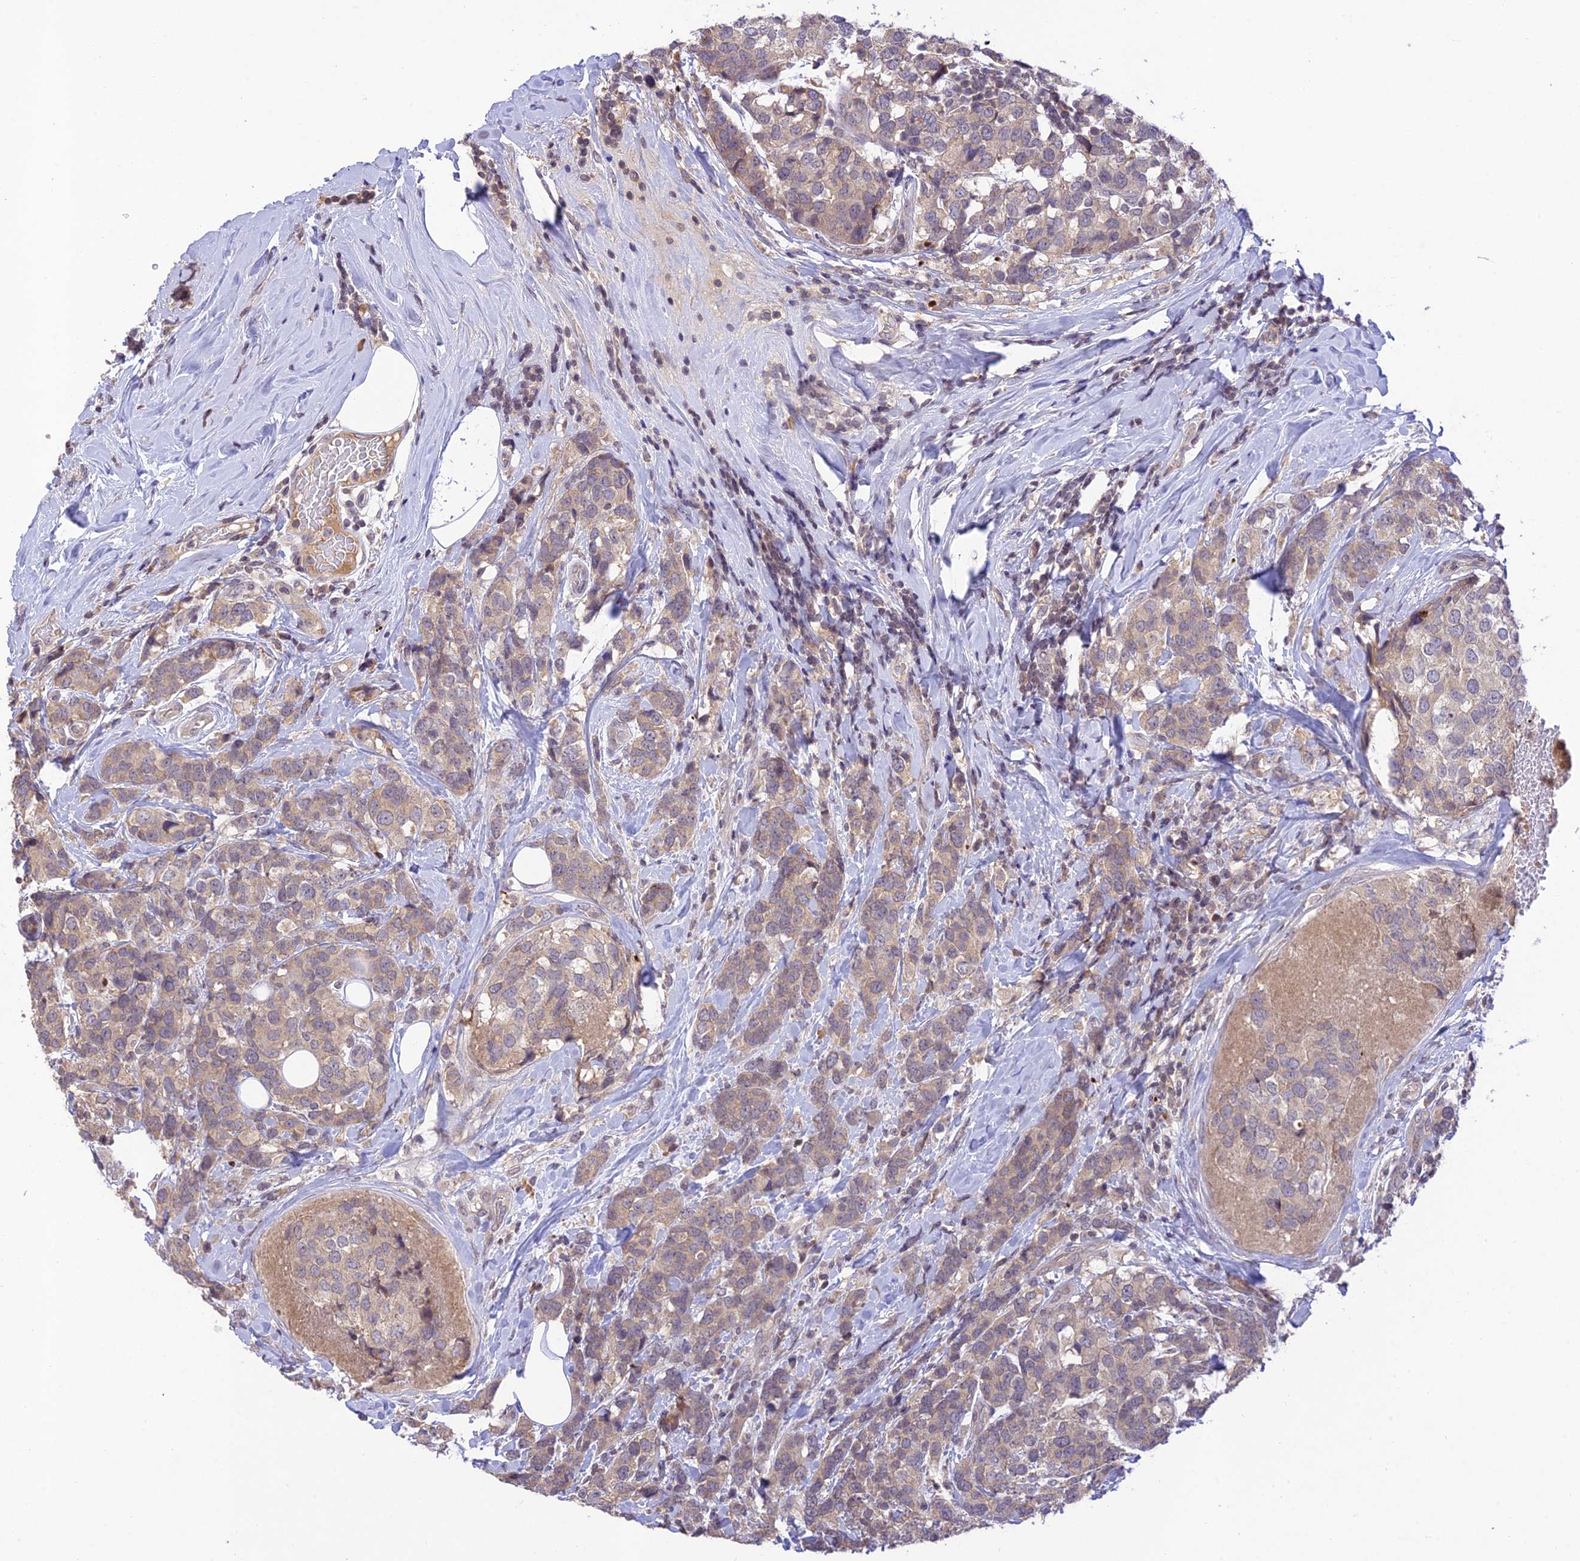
{"staining": {"intensity": "weak", "quantity": "25%-75%", "location": "cytoplasmic/membranous"}, "tissue": "breast cancer", "cell_type": "Tumor cells", "image_type": "cancer", "snomed": [{"axis": "morphology", "description": "Lobular carcinoma"}, {"axis": "topography", "description": "Breast"}], "caption": "Protein expression analysis of human lobular carcinoma (breast) reveals weak cytoplasmic/membranous staining in approximately 25%-75% of tumor cells.", "gene": "TEKT1", "patient": {"sex": "female", "age": 59}}